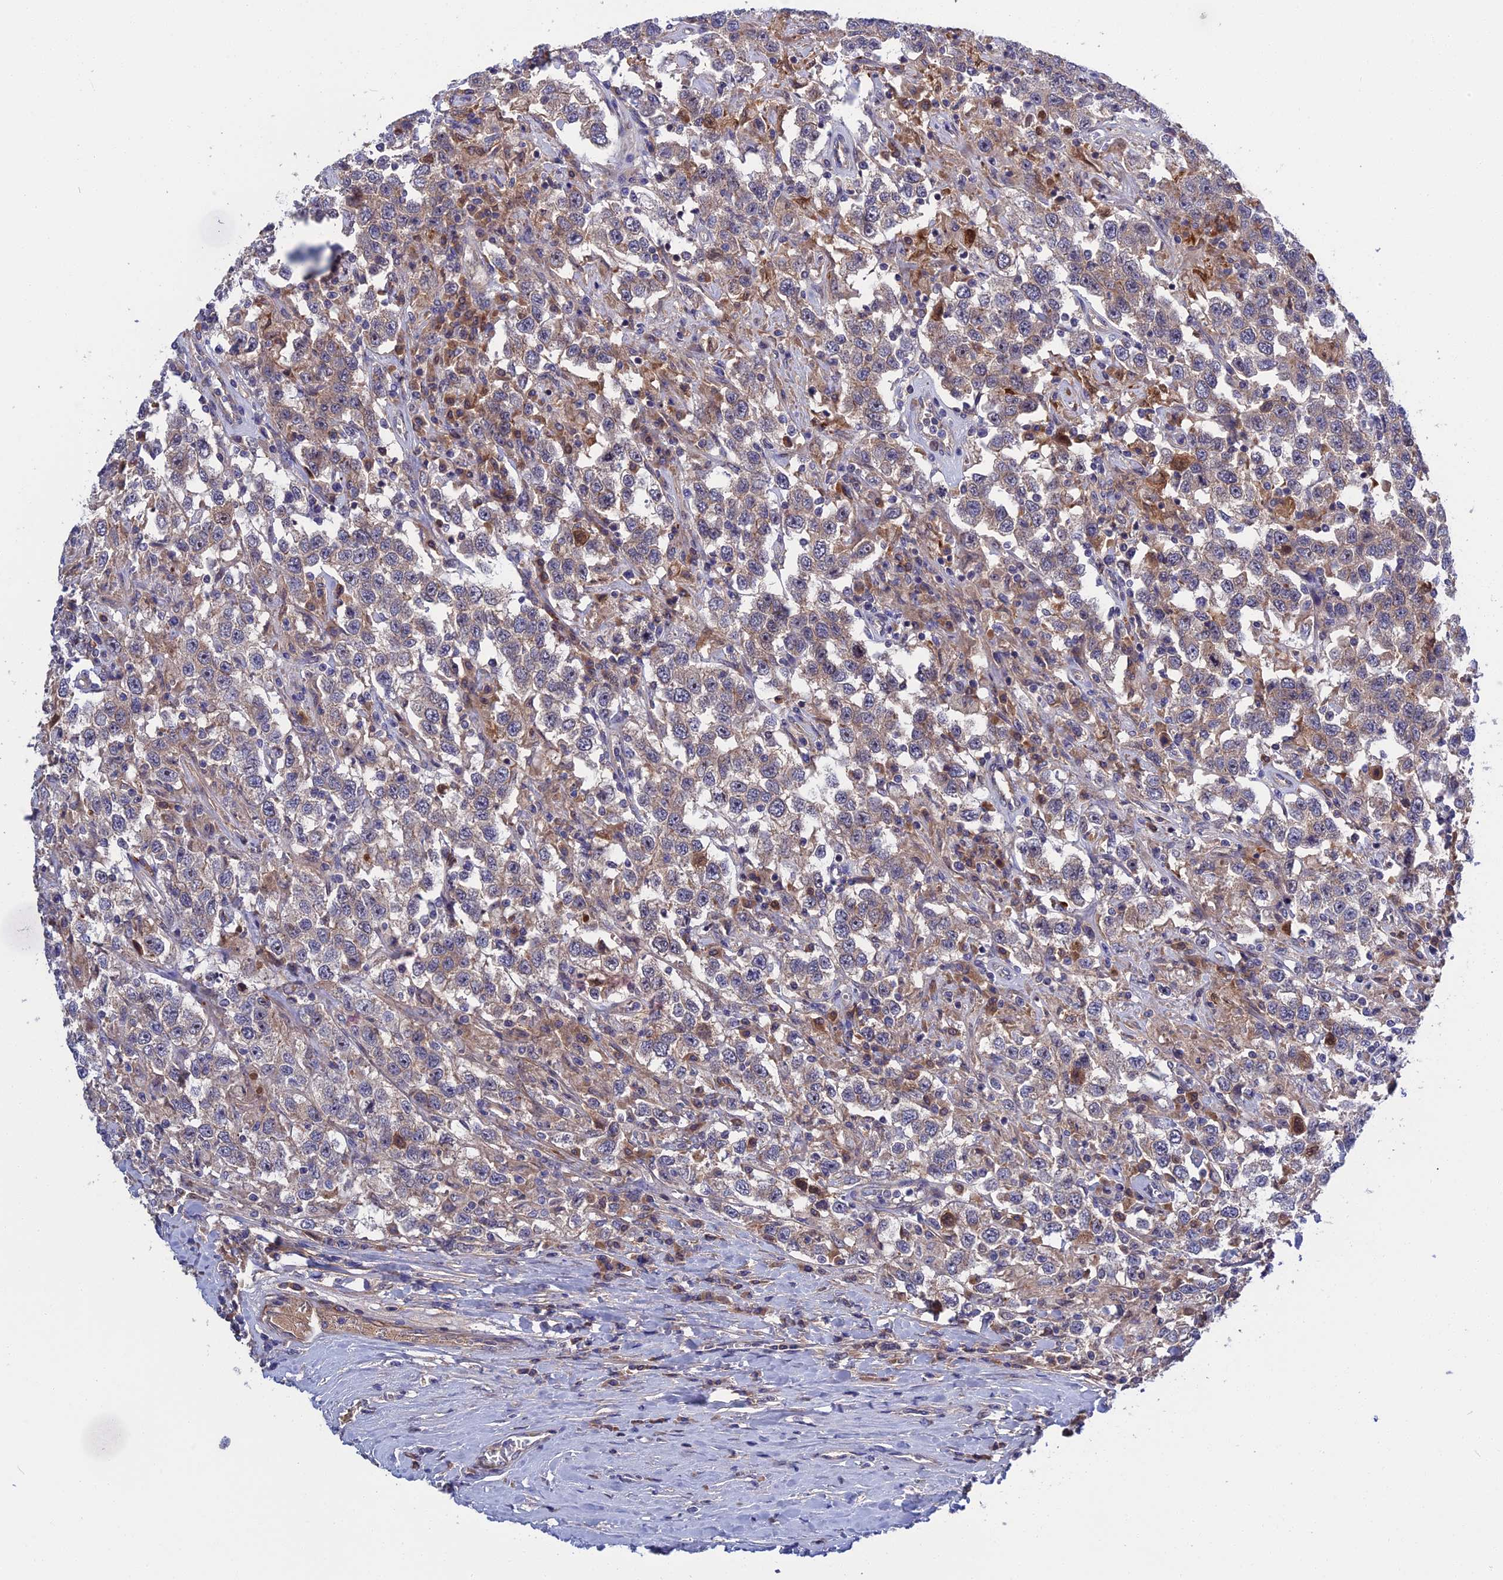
{"staining": {"intensity": "moderate", "quantity": "<25%", "location": "cytoplasmic/membranous"}, "tissue": "testis cancer", "cell_type": "Tumor cells", "image_type": "cancer", "snomed": [{"axis": "morphology", "description": "Seminoma, NOS"}, {"axis": "topography", "description": "Testis"}], "caption": "An image of testis seminoma stained for a protein exhibits moderate cytoplasmic/membranous brown staining in tumor cells.", "gene": "CRACD", "patient": {"sex": "male", "age": 41}}